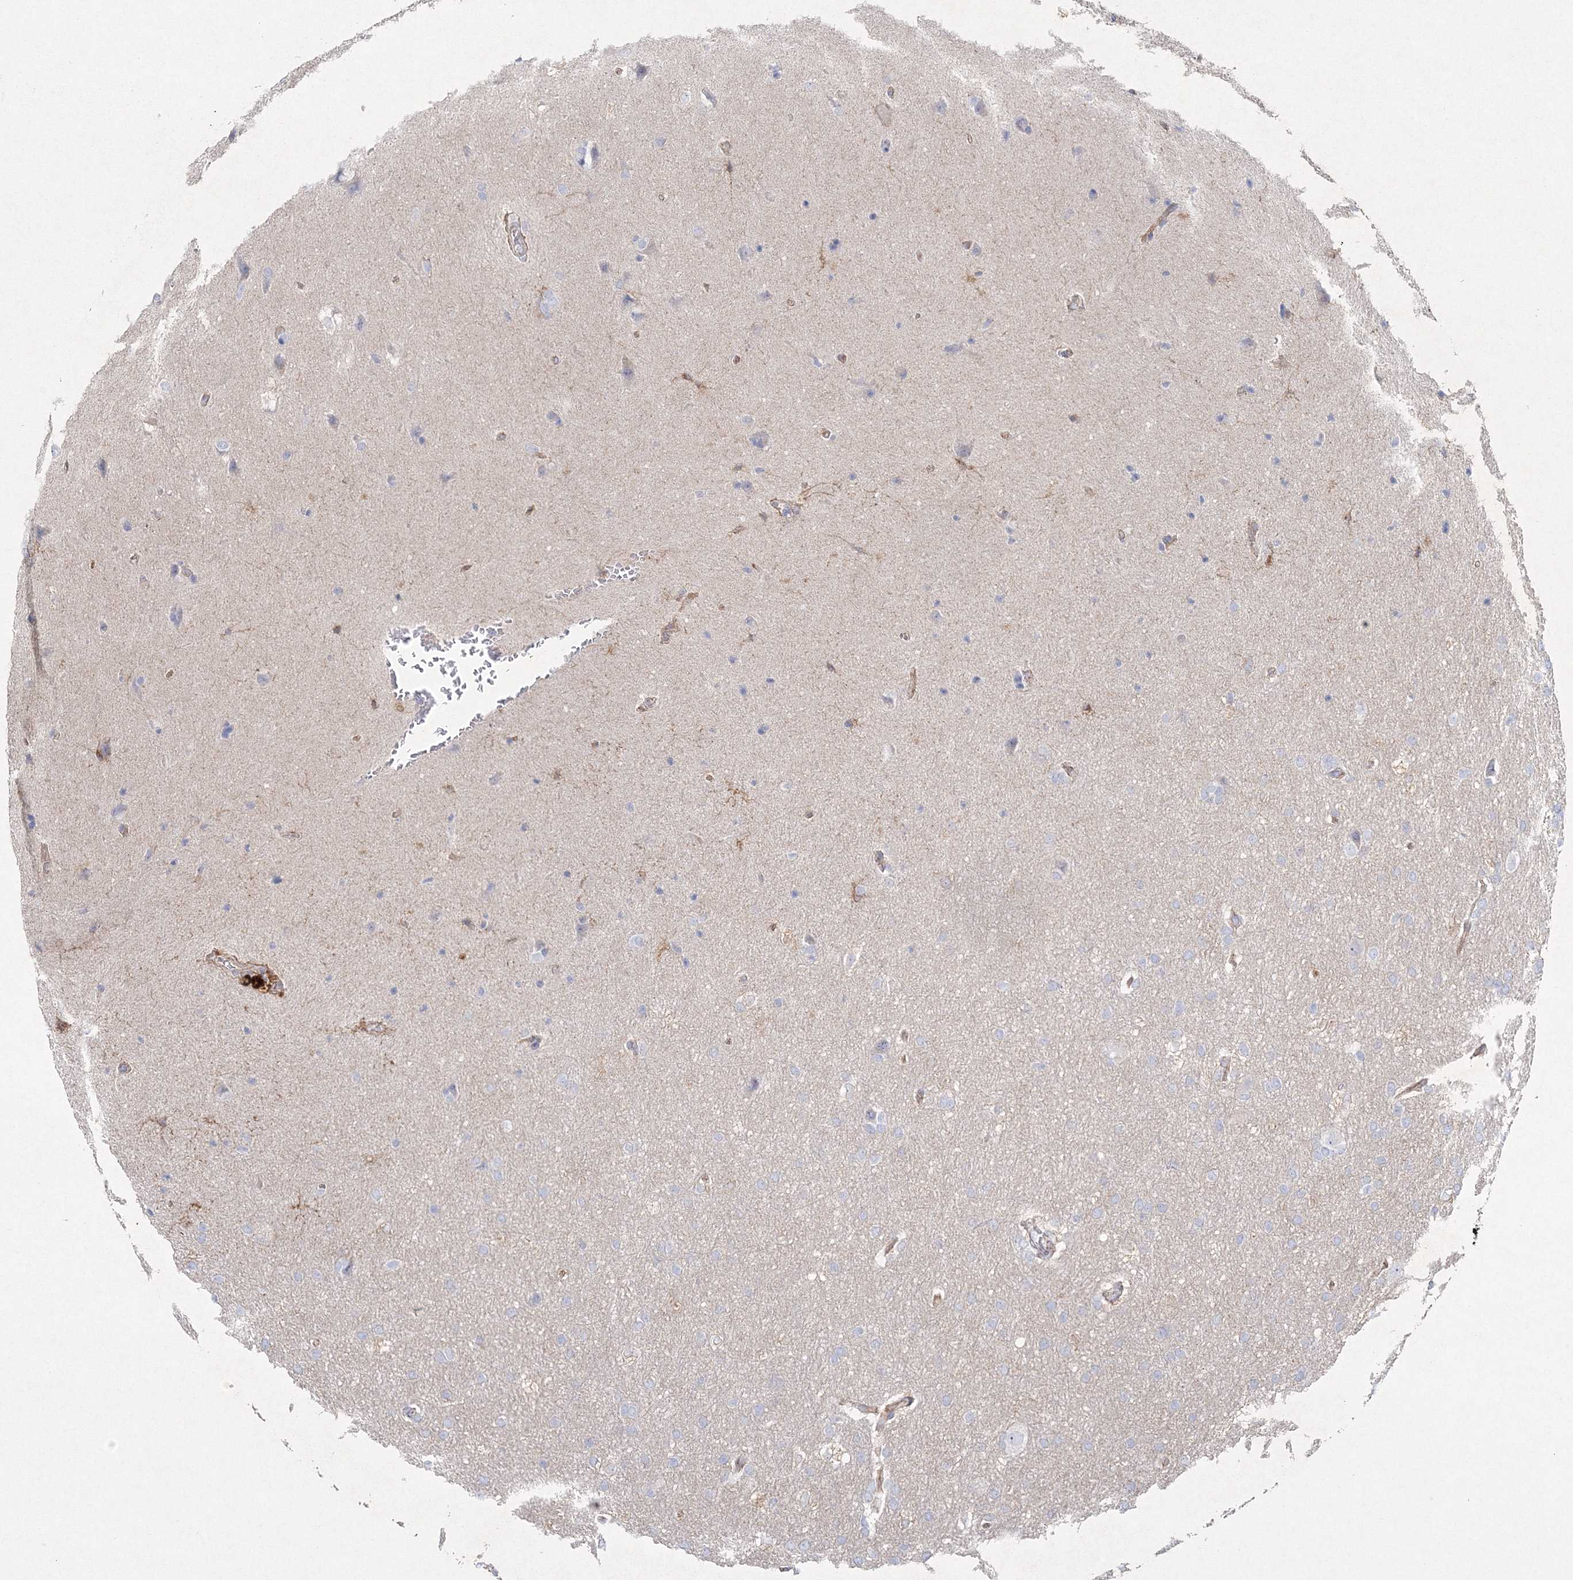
{"staining": {"intensity": "negative", "quantity": "none", "location": "none"}, "tissue": "glioma", "cell_type": "Tumor cells", "image_type": "cancer", "snomed": [{"axis": "morphology", "description": "Glioma, malignant, Low grade"}, {"axis": "topography", "description": "Brain"}], "caption": "High power microscopy photomicrograph of an IHC histopathology image of glioma, revealing no significant positivity in tumor cells.", "gene": "NAA40", "patient": {"sex": "female", "age": 37}}